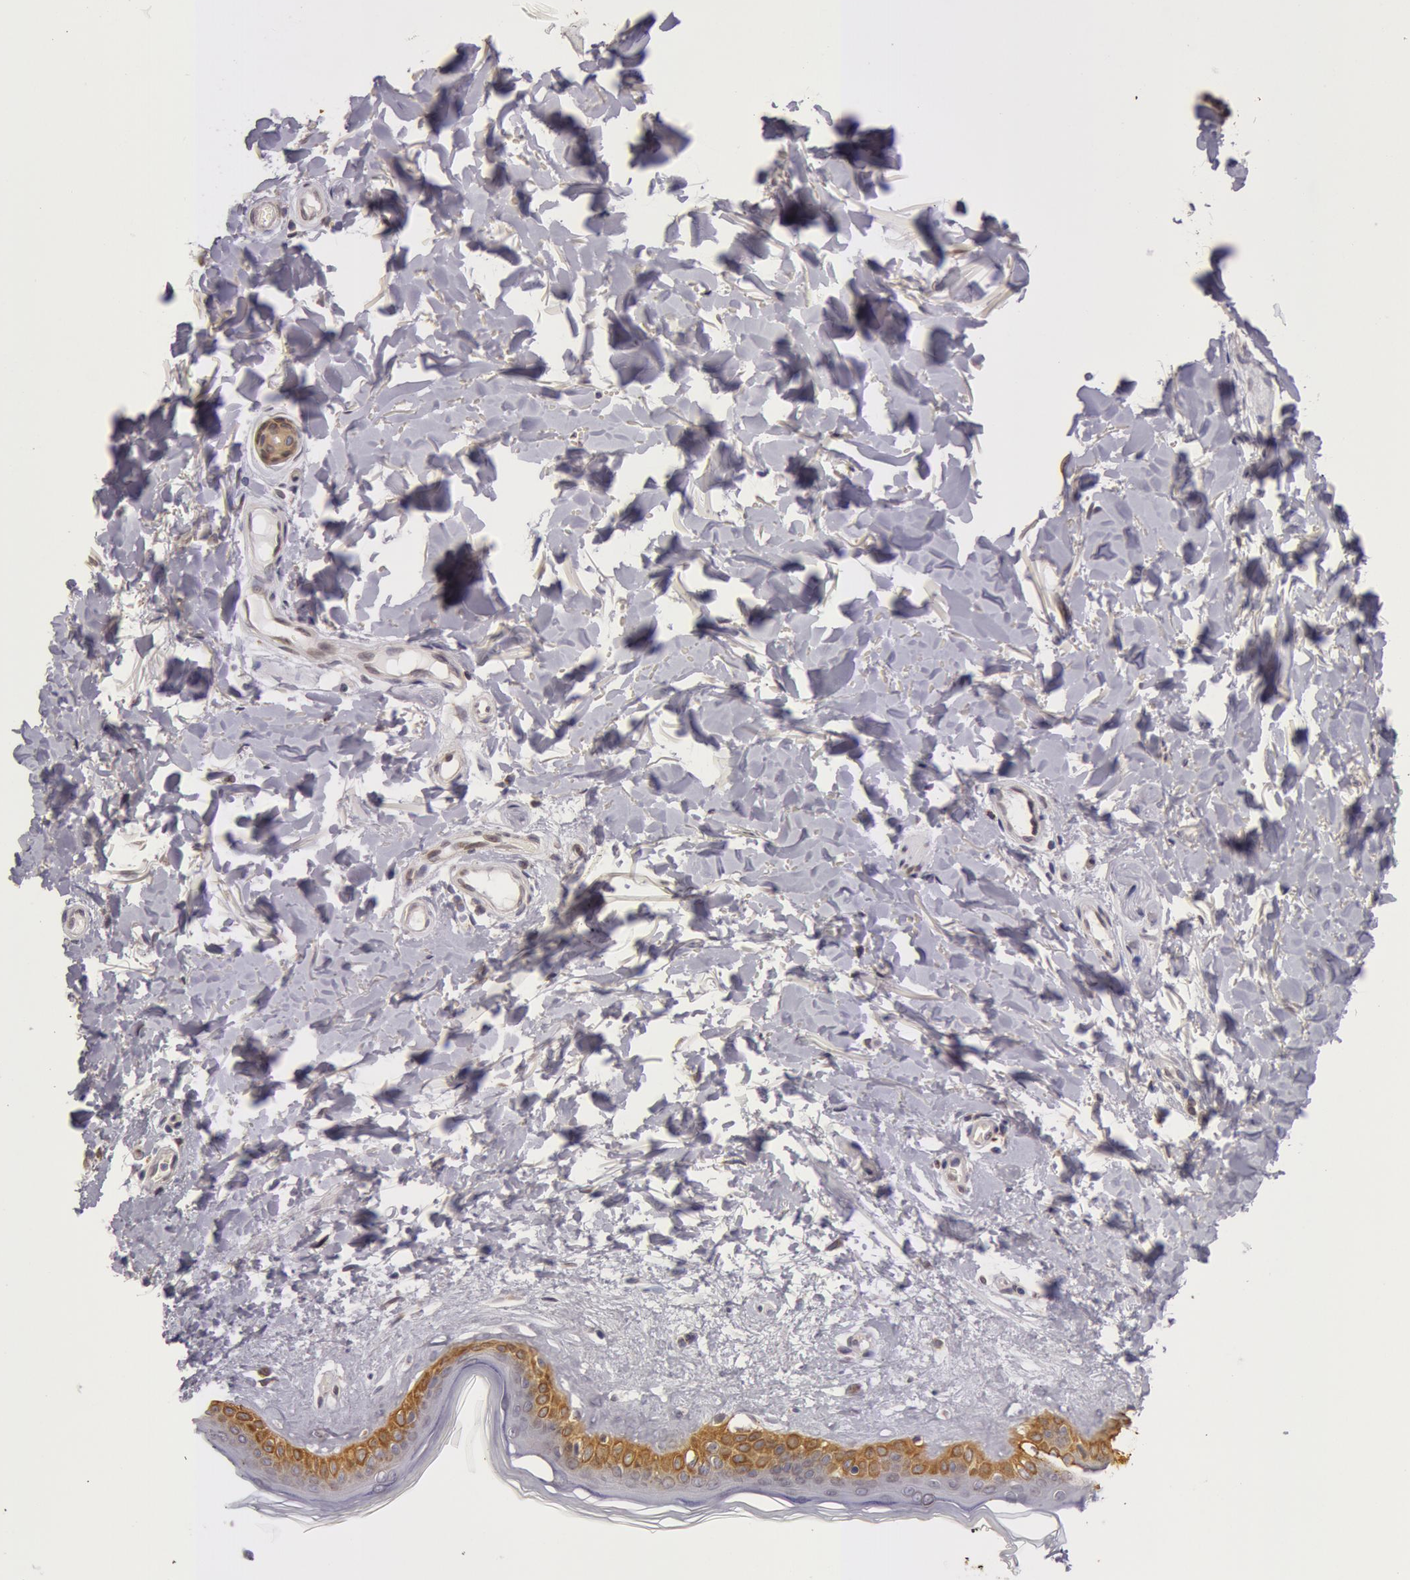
{"staining": {"intensity": "negative", "quantity": "none", "location": "none"}, "tissue": "skin", "cell_type": "Fibroblasts", "image_type": "normal", "snomed": [{"axis": "morphology", "description": "Normal tissue, NOS"}, {"axis": "topography", "description": "Skin"}], "caption": "Immunohistochemistry (IHC) of benign skin demonstrates no positivity in fibroblasts. Brightfield microscopy of IHC stained with DAB (brown) and hematoxylin (blue), captured at high magnification.", "gene": "KRT18", "patient": {"sex": "female", "age": 56}}